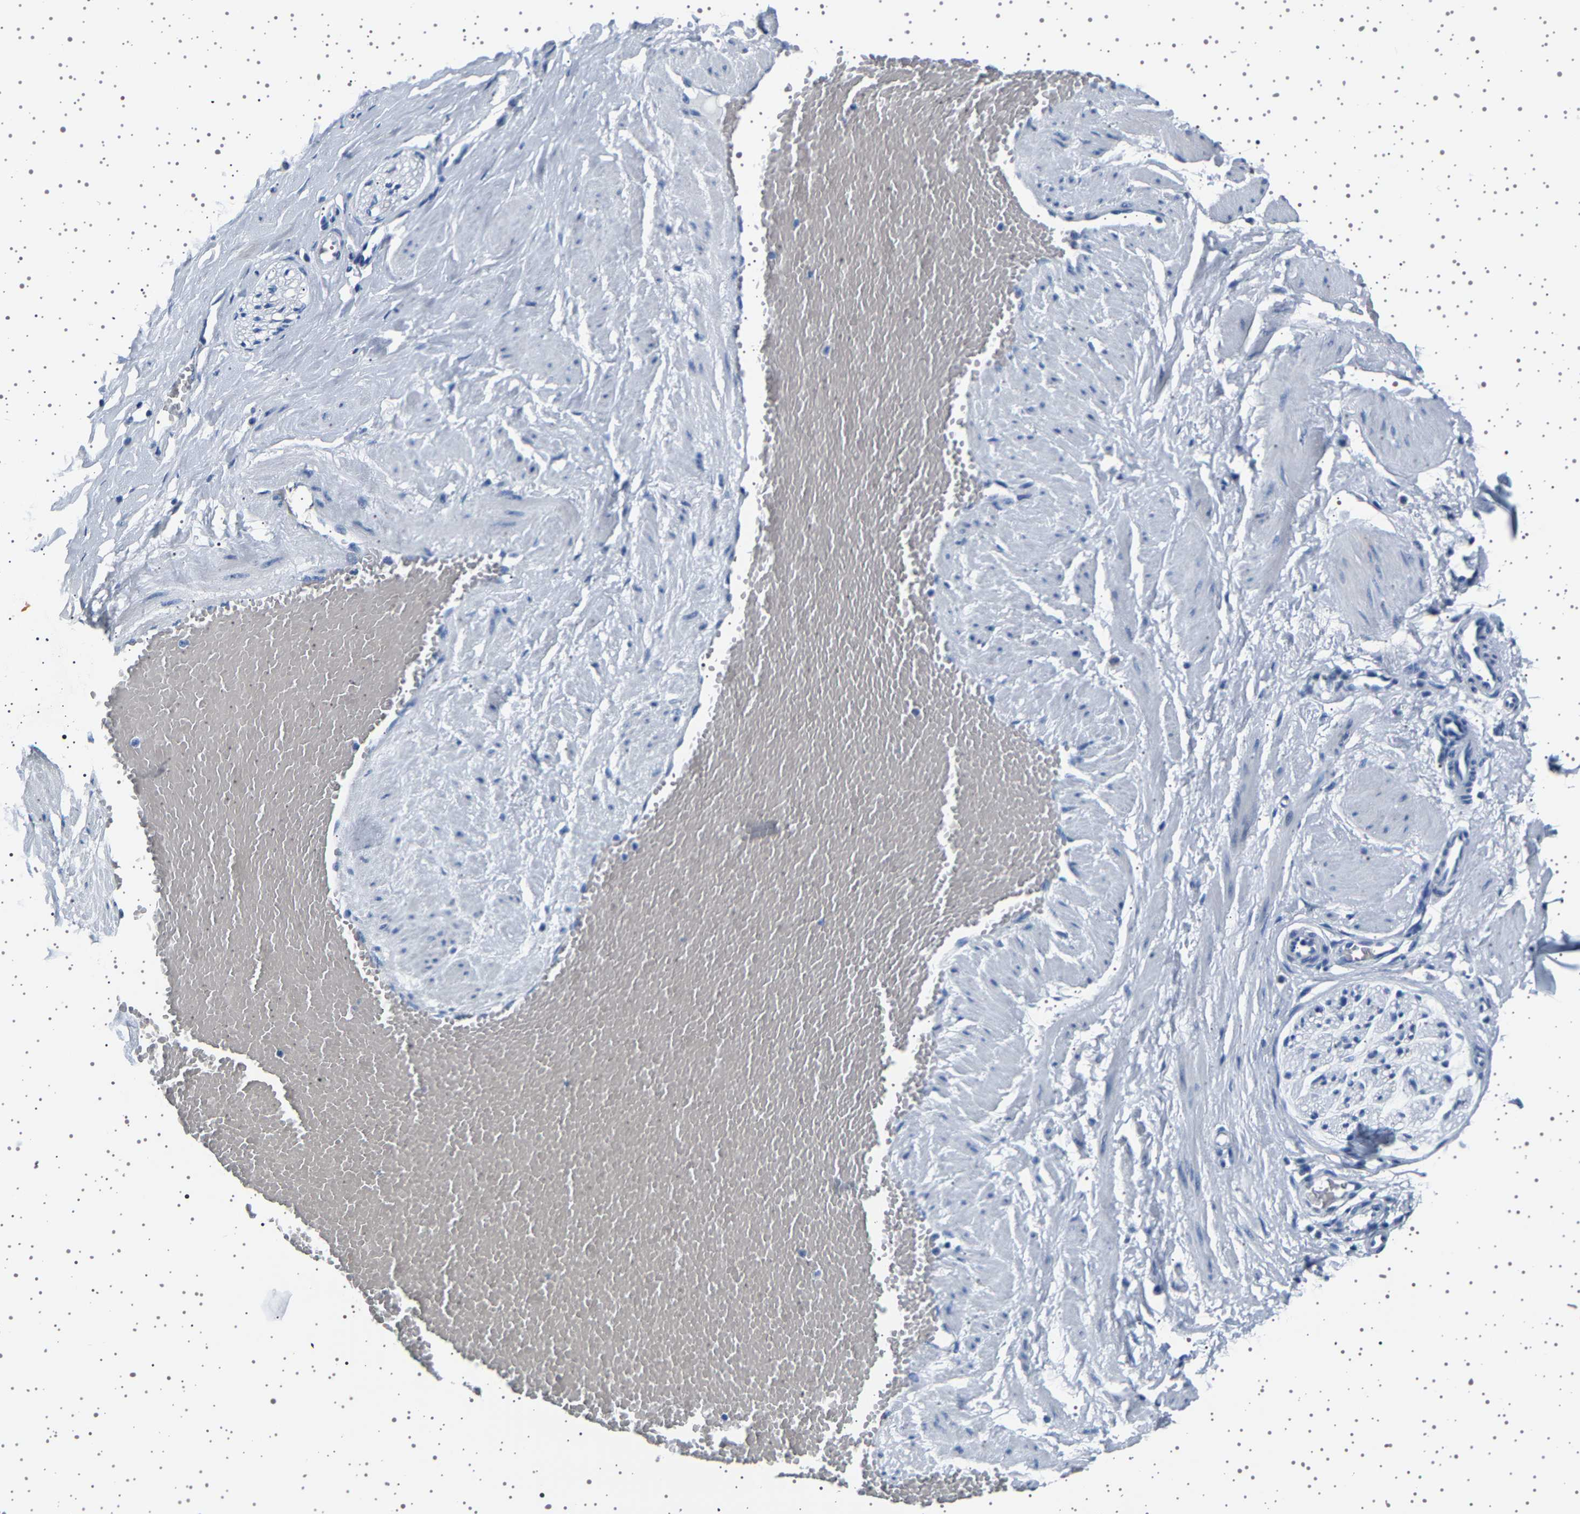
{"staining": {"intensity": "negative", "quantity": "none", "location": "none"}, "tissue": "adipose tissue", "cell_type": "Adipocytes", "image_type": "normal", "snomed": [{"axis": "morphology", "description": "Normal tissue, NOS"}, {"axis": "topography", "description": "Soft tissue"}, {"axis": "topography", "description": "Vascular tissue"}], "caption": "Protein analysis of normal adipose tissue exhibits no significant staining in adipocytes.", "gene": "TFF3", "patient": {"sex": "female", "age": 35}}